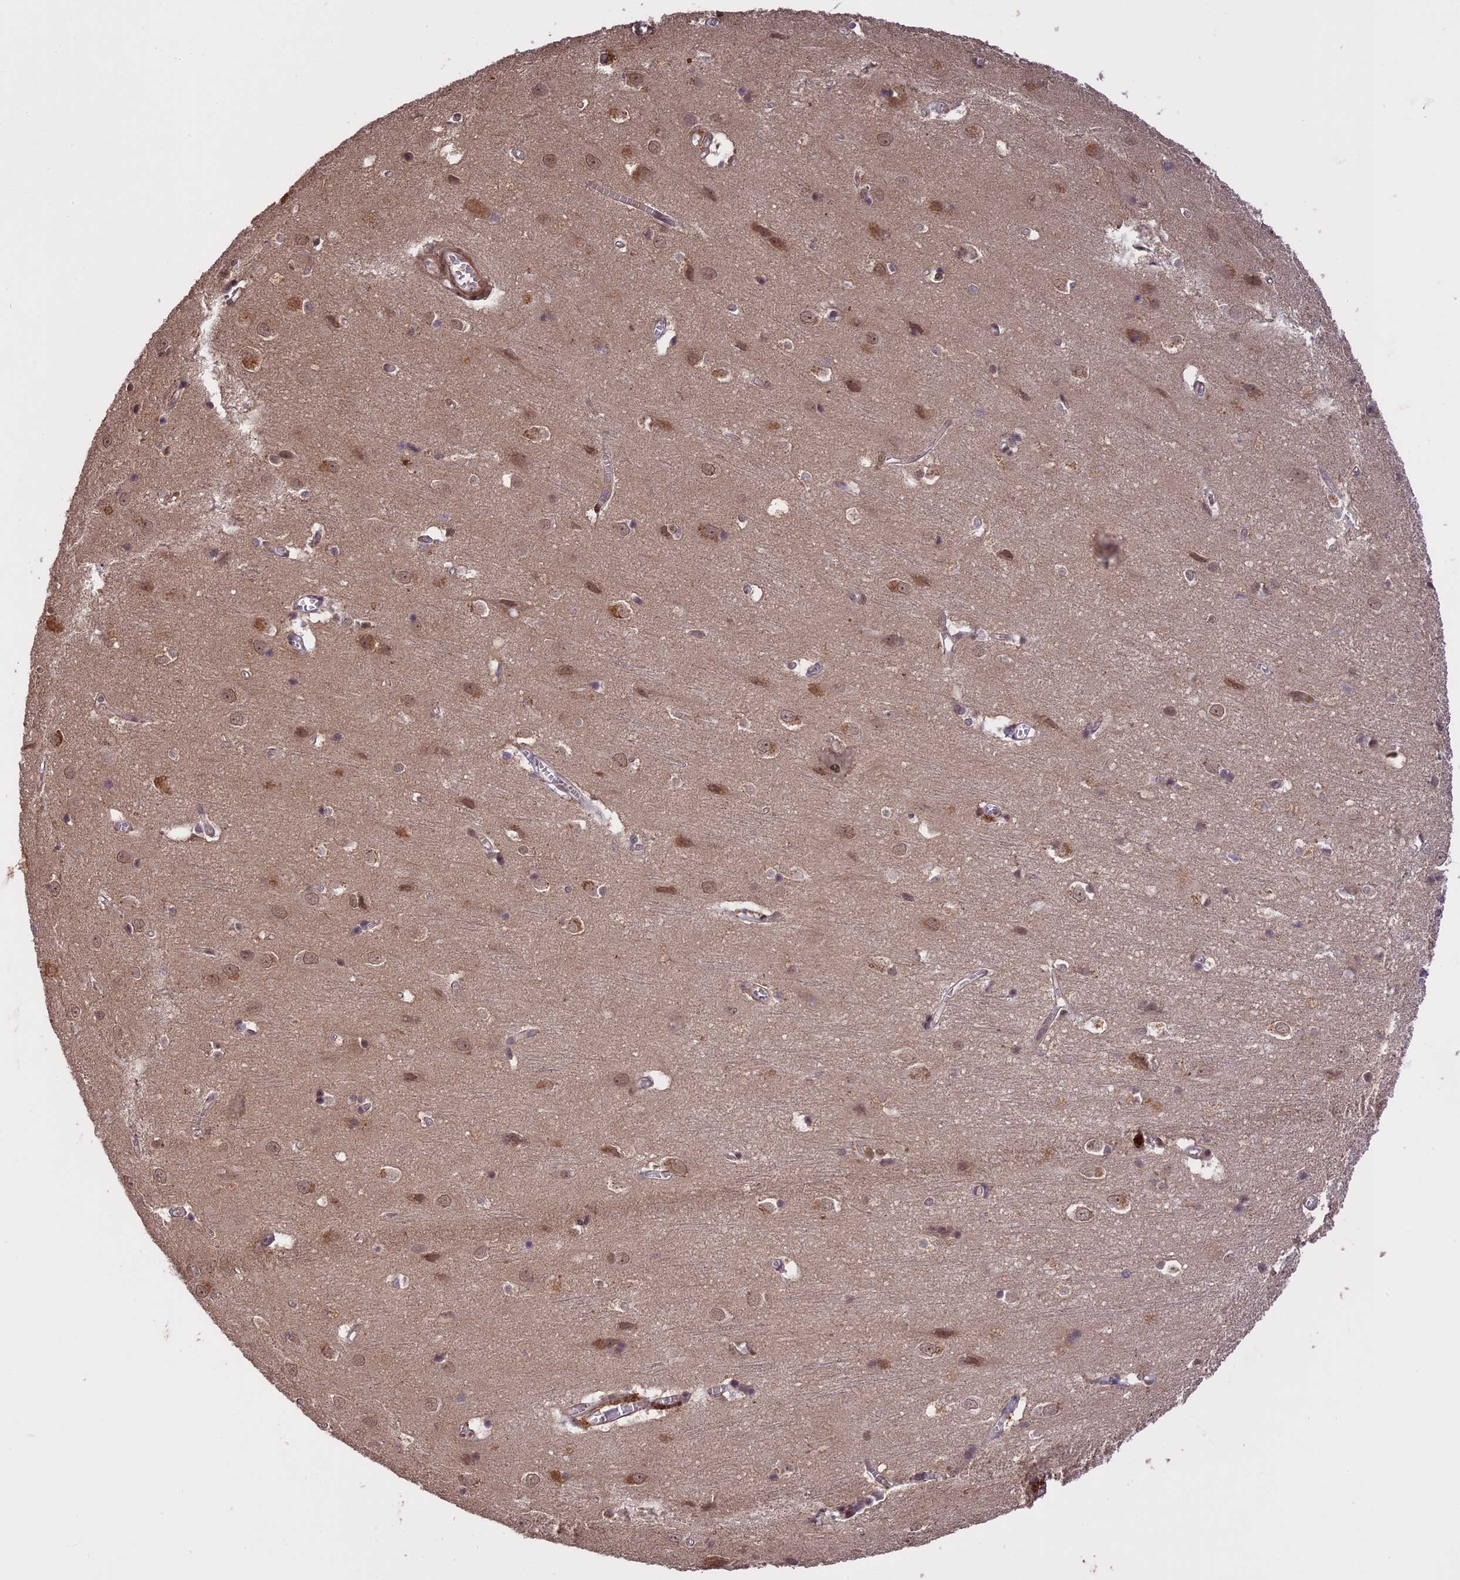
{"staining": {"intensity": "weak", "quantity": "25%-75%", "location": "cytoplasmic/membranous"}, "tissue": "cerebral cortex", "cell_type": "Endothelial cells", "image_type": "normal", "snomed": [{"axis": "morphology", "description": "Normal tissue, NOS"}, {"axis": "topography", "description": "Cerebral cortex"}], "caption": "High-power microscopy captured an immunohistochemistry histopathology image of unremarkable cerebral cortex, revealing weak cytoplasmic/membranous expression in about 25%-75% of endothelial cells. The protein of interest is stained brown, and the nuclei are stained in blue (DAB IHC with brightfield microscopy, high magnification).", "gene": "PRELID2", "patient": {"sex": "male", "age": 54}}